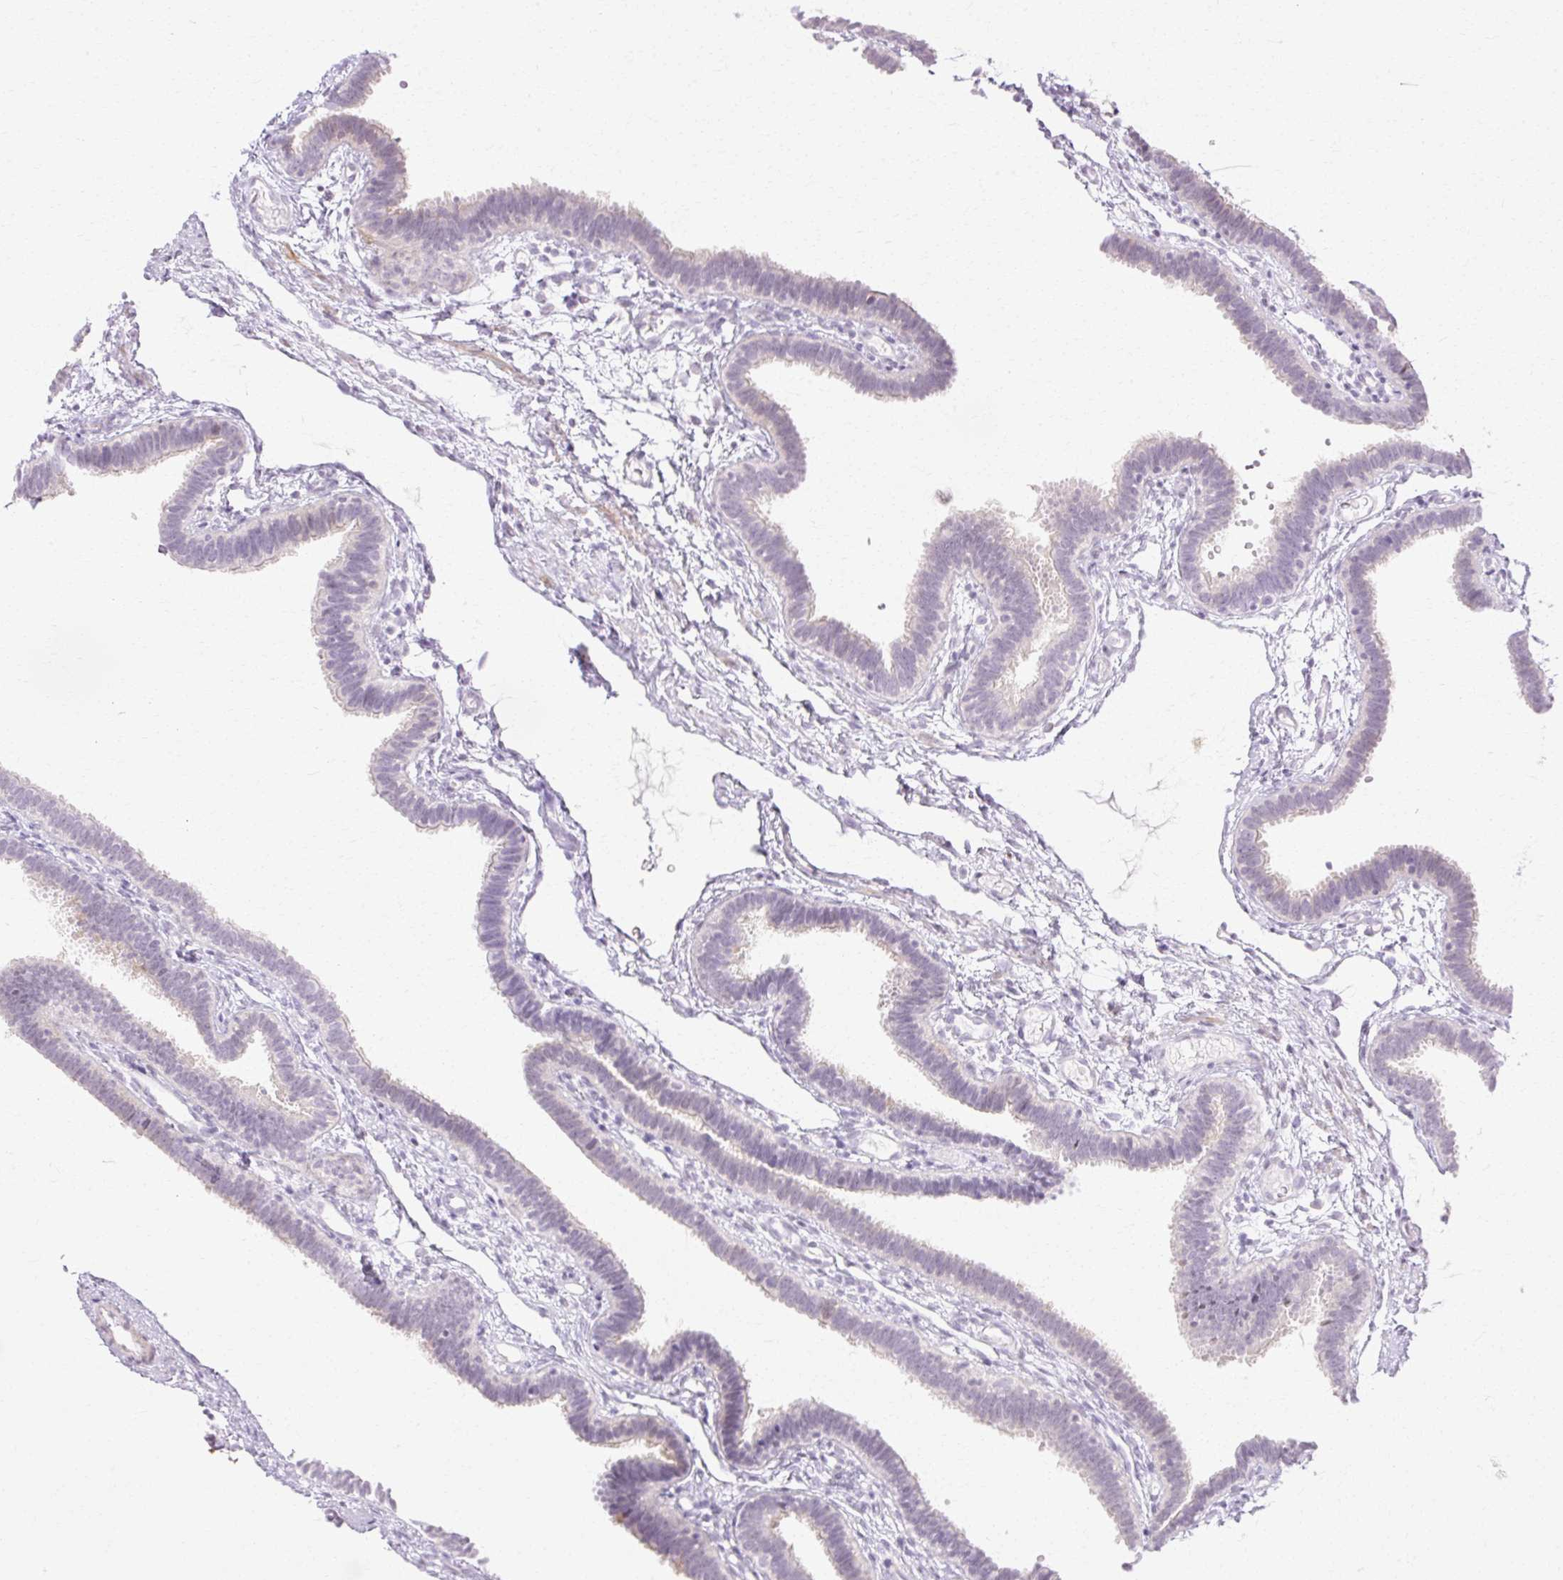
{"staining": {"intensity": "weak", "quantity": "<25%", "location": "nuclear"}, "tissue": "fallopian tube", "cell_type": "Glandular cells", "image_type": "normal", "snomed": [{"axis": "morphology", "description": "Normal tissue, NOS"}, {"axis": "topography", "description": "Fallopian tube"}], "caption": "Glandular cells show no significant expression in benign fallopian tube.", "gene": "C3orf49", "patient": {"sex": "female", "age": 37}}